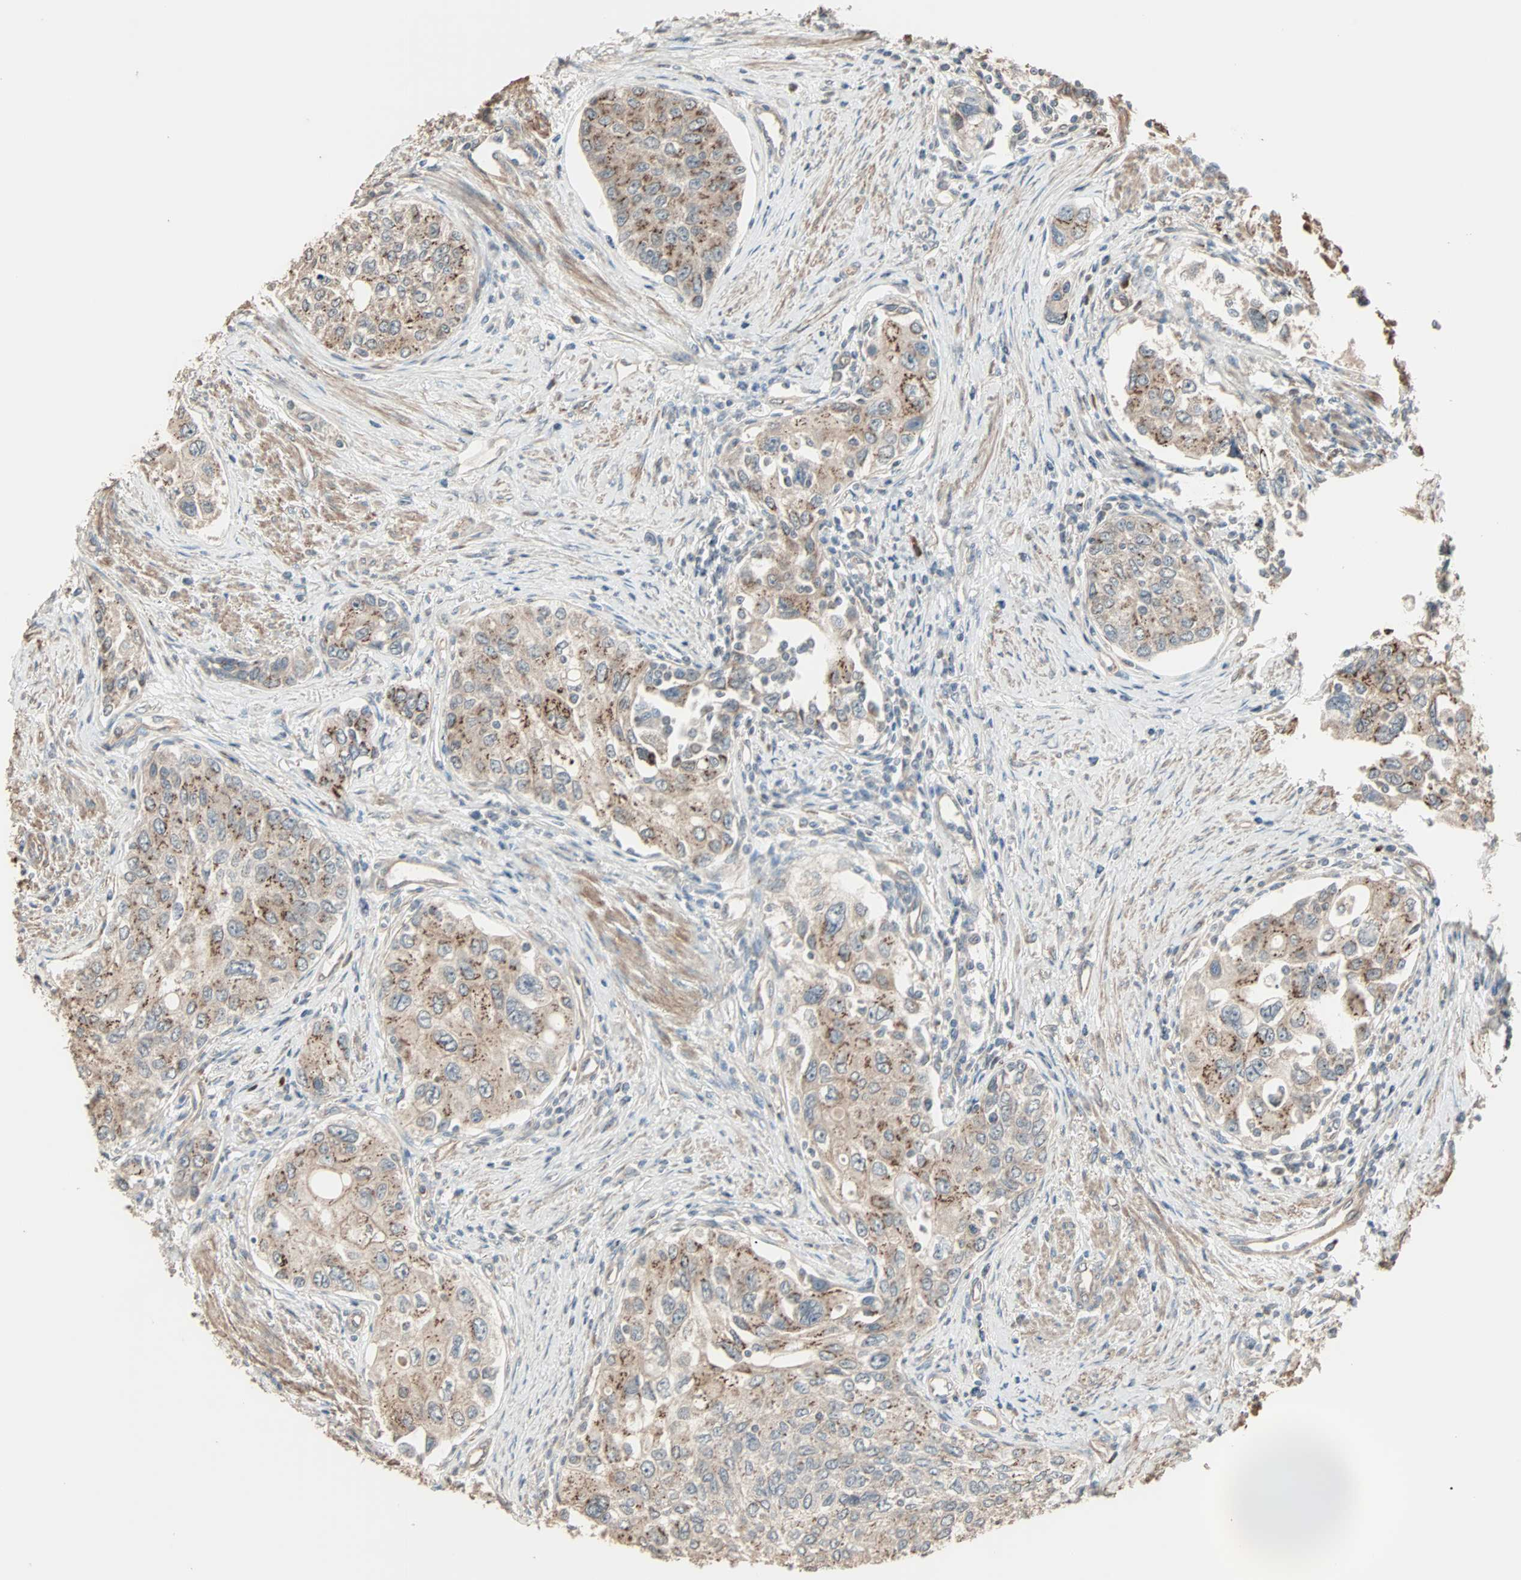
{"staining": {"intensity": "moderate", "quantity": ">75%", "location": "cytoplasmic/membranous"}, "tissue": "urothelial cancer", "cell_type": "Tumor cells", "image_type": "cancer", "snomed": [{"axis": "morphology", "description": "Urothelial carcinoma, High grade"}, {"axis": "topography", "description": "Urinary bladder"}], "caption": "DAB (3,3'-diaminobenzidine) immunohistochemical staining of urothelial carcinoma (high-grade) displays moderate cytoplasmic/membranous protein staining in about >75% of tumor cells.", "gene": "GALNT3", "patient": {"sex": "female", "age": 56}}